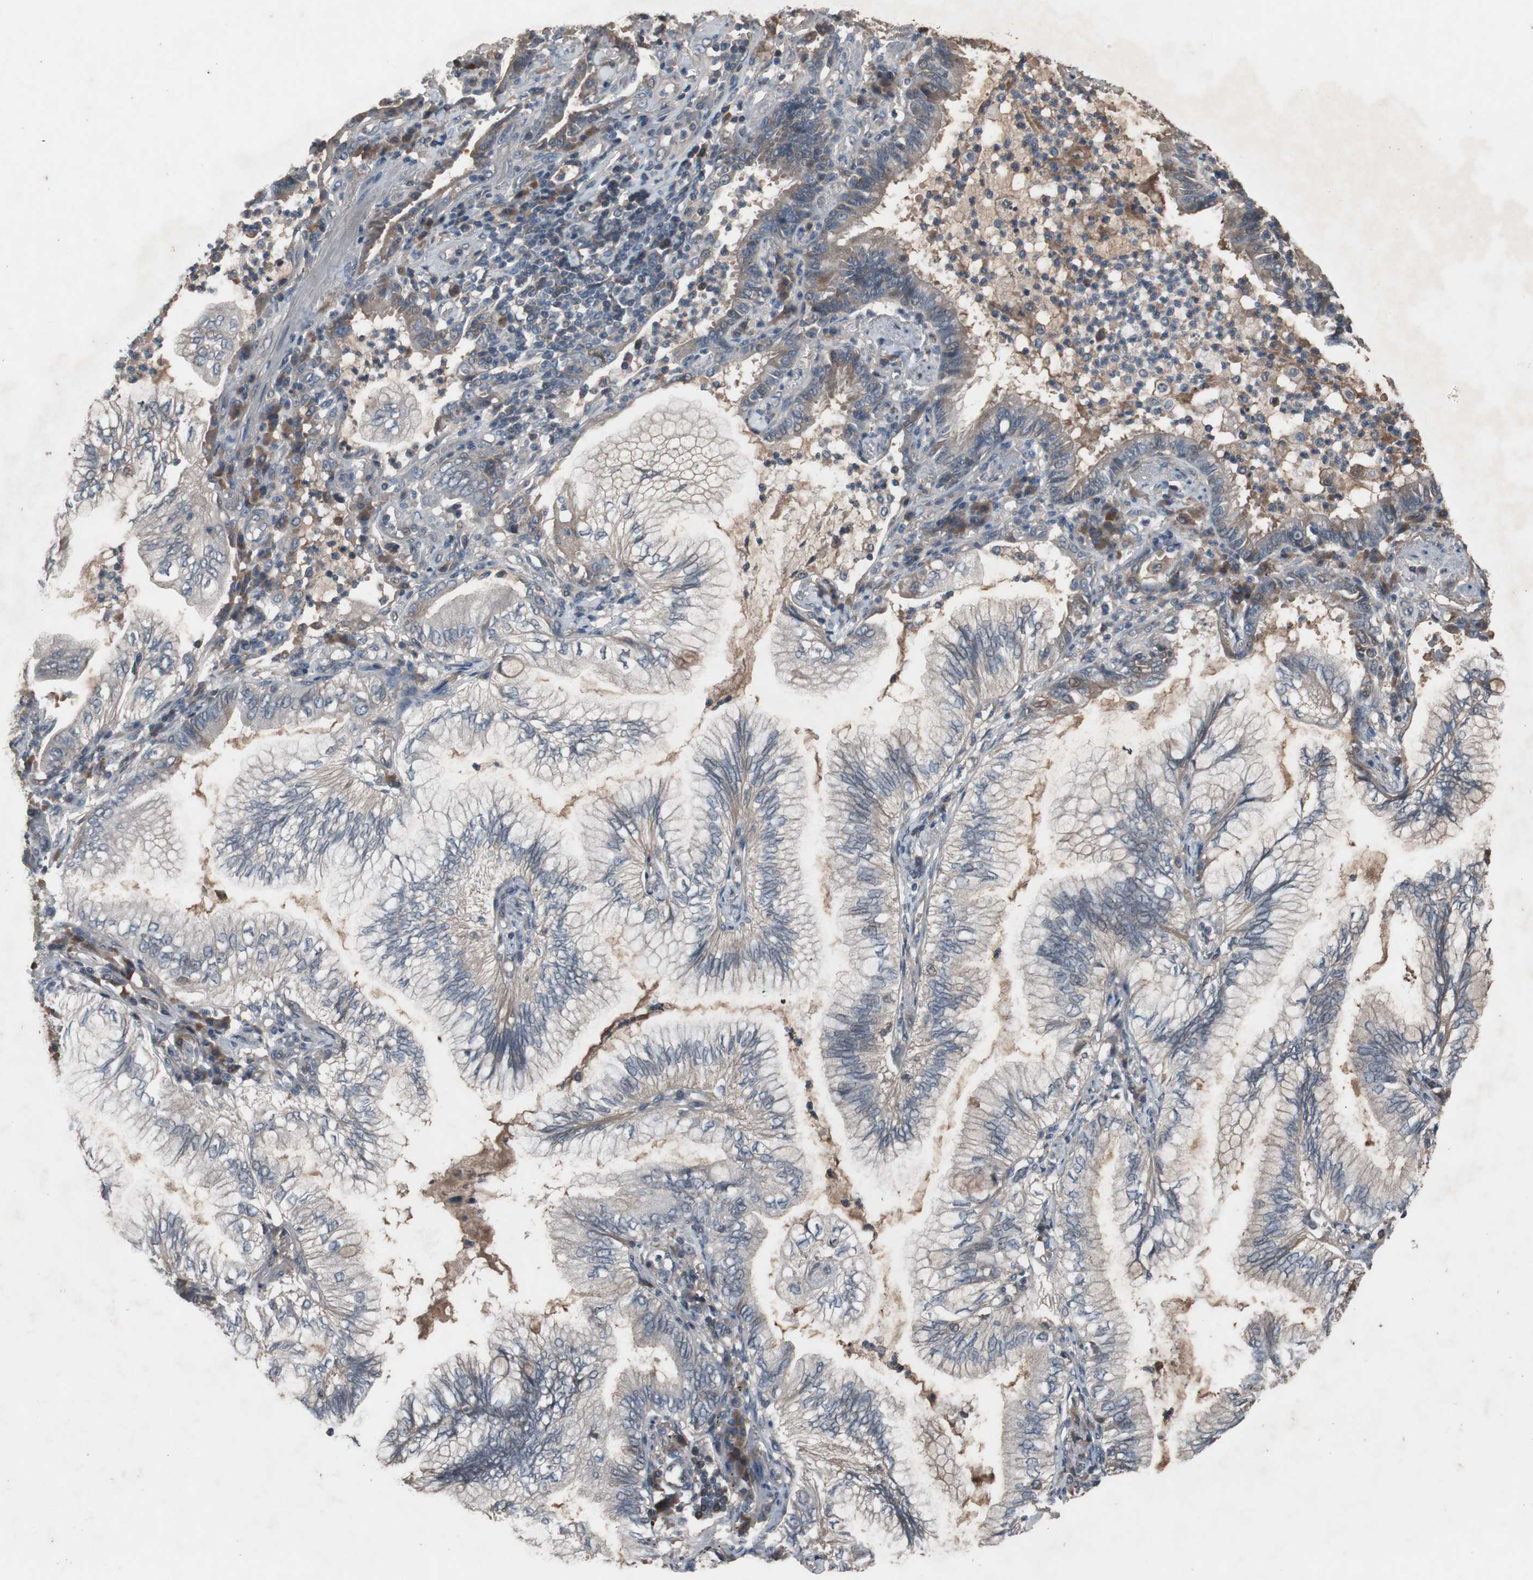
{"staining": {"intensity": "weak", "quantity": ">75%", "location": "cytoplasmic/membranous"}, "tissue": "lung cancer", "cell_type": "Tumor cells", "image_type": "cancer", "snomed": [{"axis": "morphology", "description": "Normal tissue, NOS"}, {"axis": "morphology", "description": "Adenocarcinoma, NOS"}, {"axis": "topography", "description": "Bronchus"}, {"axis": "topography", "description": "Lung"}], "caption": "Protein staining reveals weak cytoplasmic/membranous expression in approximately >75% of tumor cells in lung adenocarcinoma.", "gene": "NSF", "patient": {"sex": "female", "age": 70}}